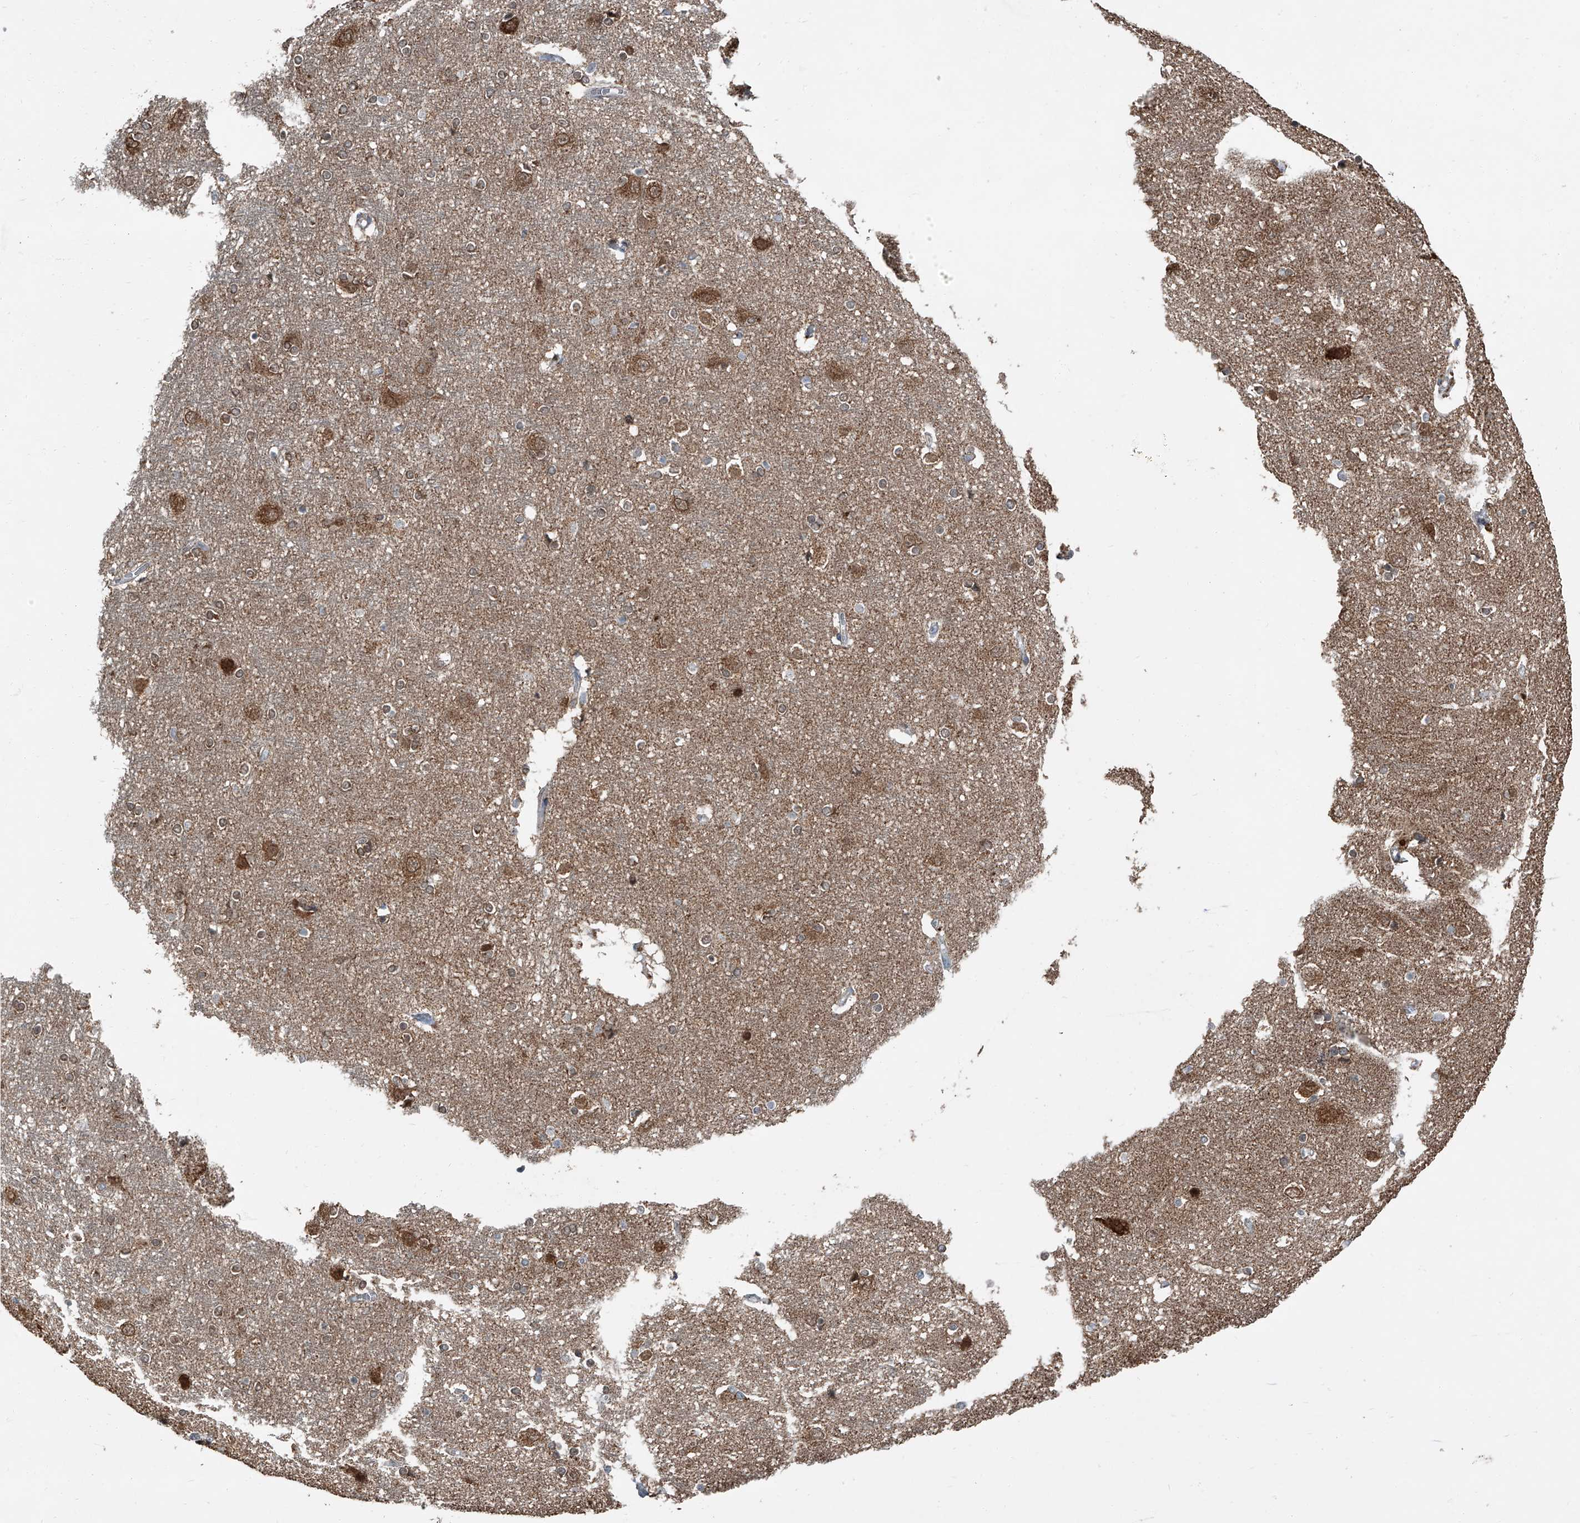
{"staining": {"intensity": "weak", "quantity": ">75%", "location": "cytoplasmic/membranous"}, "tissue": "cerebral cortex", "cell_type": "Endothelial cells", "image_type": "normal", "snomed": [{"axis": "morphology", "description": "Normal tissue, NOS"}, {"axis": "topography", "description": "Cerebral cortex"}], "caption": "Unremarkable cerebral cortex demonstrates weak cytoplasmic/membranous positivity in approximately >75% of endothelial cells, visualized by immunohistochemistry. The staining was performed using DAB (3,3'-diaminobenzidine) to visualize the protein expression in brown, while the nuclei were stained in blue with hematoxylin (Magnification: 20x).", "gene": "CHRNA7", "patient": {"sex": "male", "age": 54}}